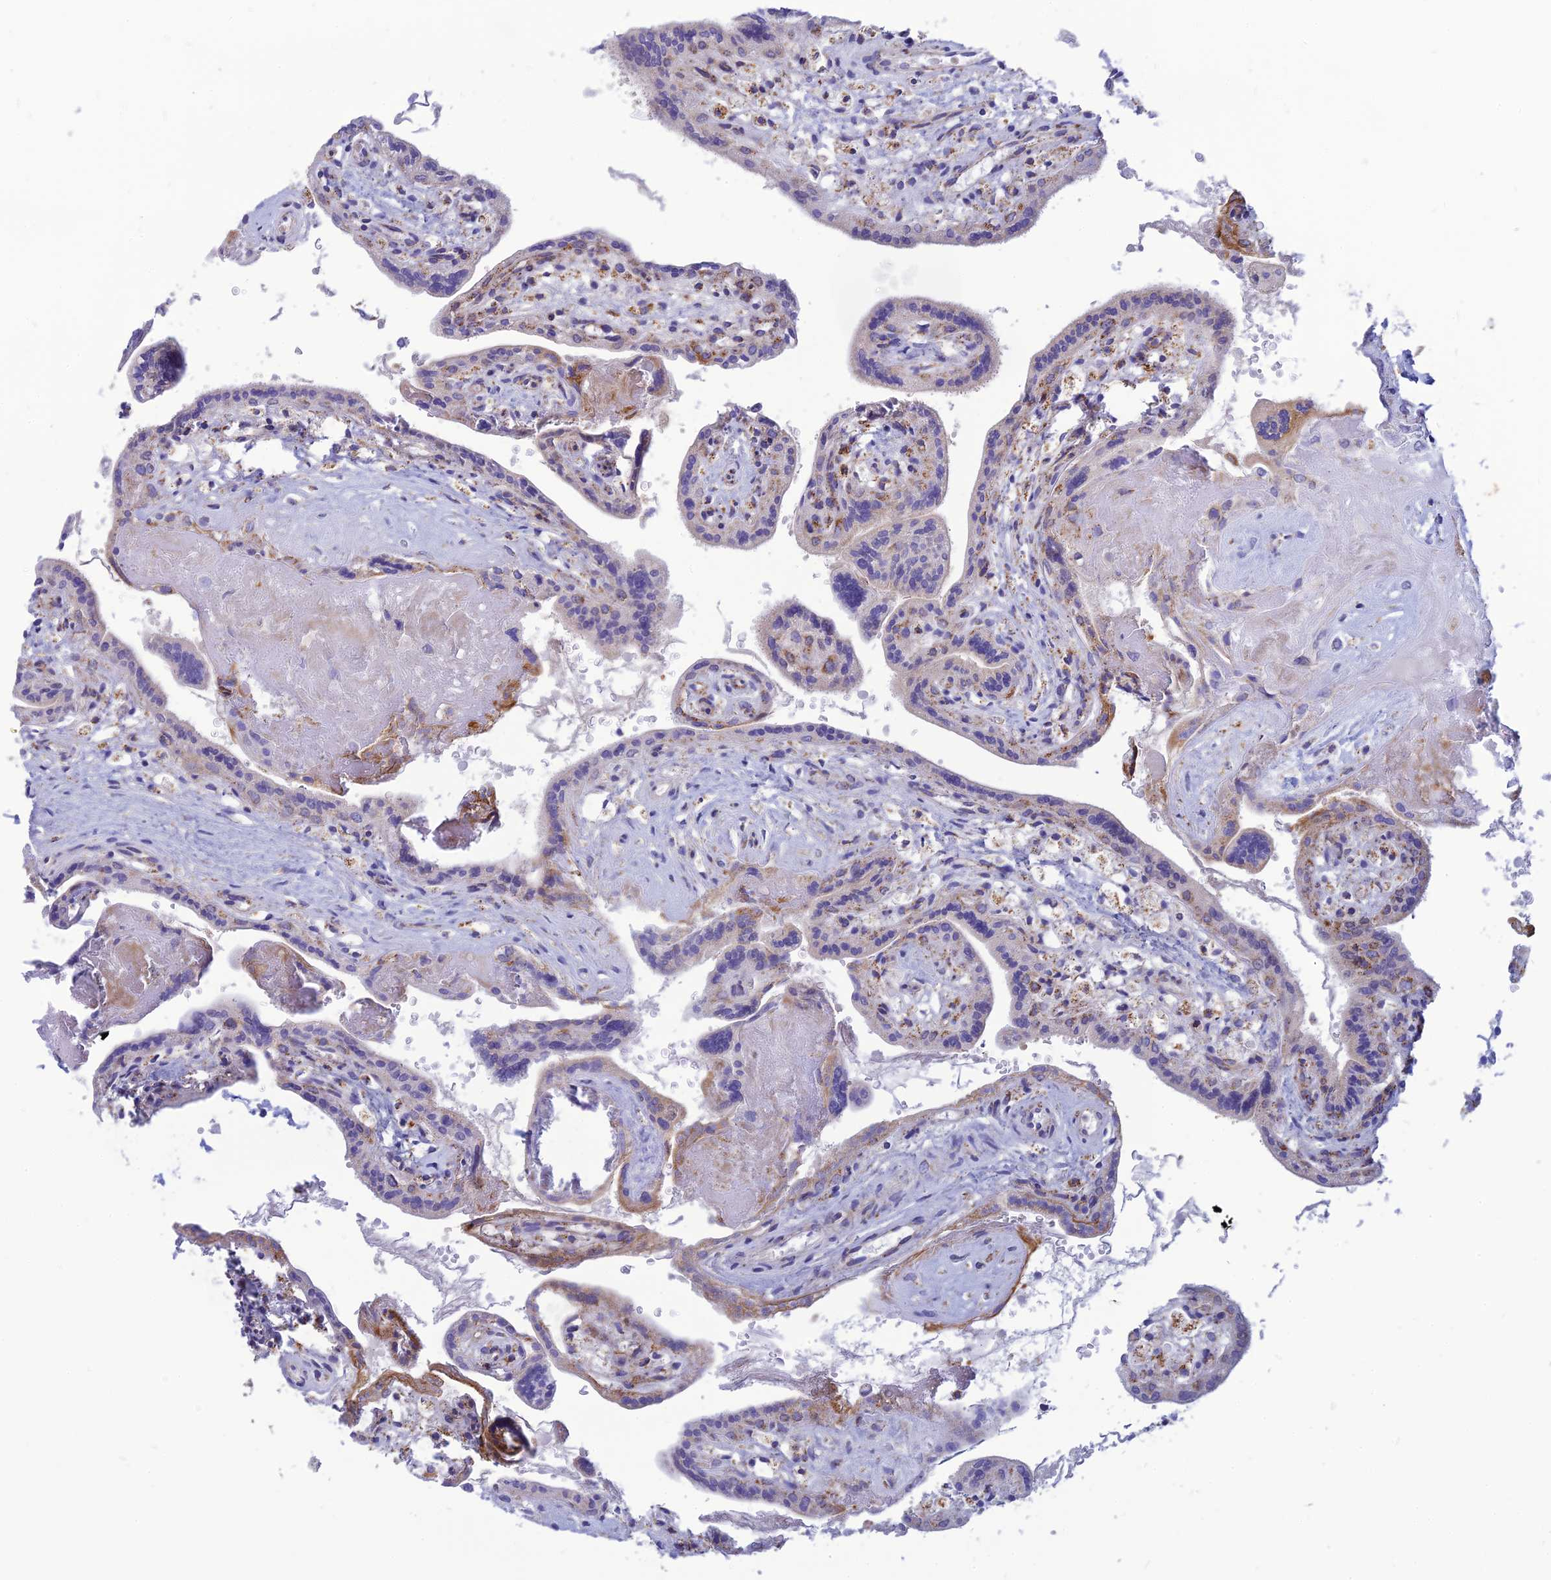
{"staining": {"intensity": "moderate", "quantity": "25%-75%", "location": "cytoplasmic/membranous"}, "tissue": "placenta", "cell_type": "Trophoblastic cells", "image_type": "normal", "snomed": [{"axis": "morphology", "description": "Normal tissue, NOS"}, {"axis": "topography", "description": "Placenta"}], "caption": "The immunohistochemical stain labels moderate cytoplasmic/membranous positivity in trophoblastic cells of unremarkable placenta.", "gene": "PACC1", "patient": {"sex": "female", "age": 37}}